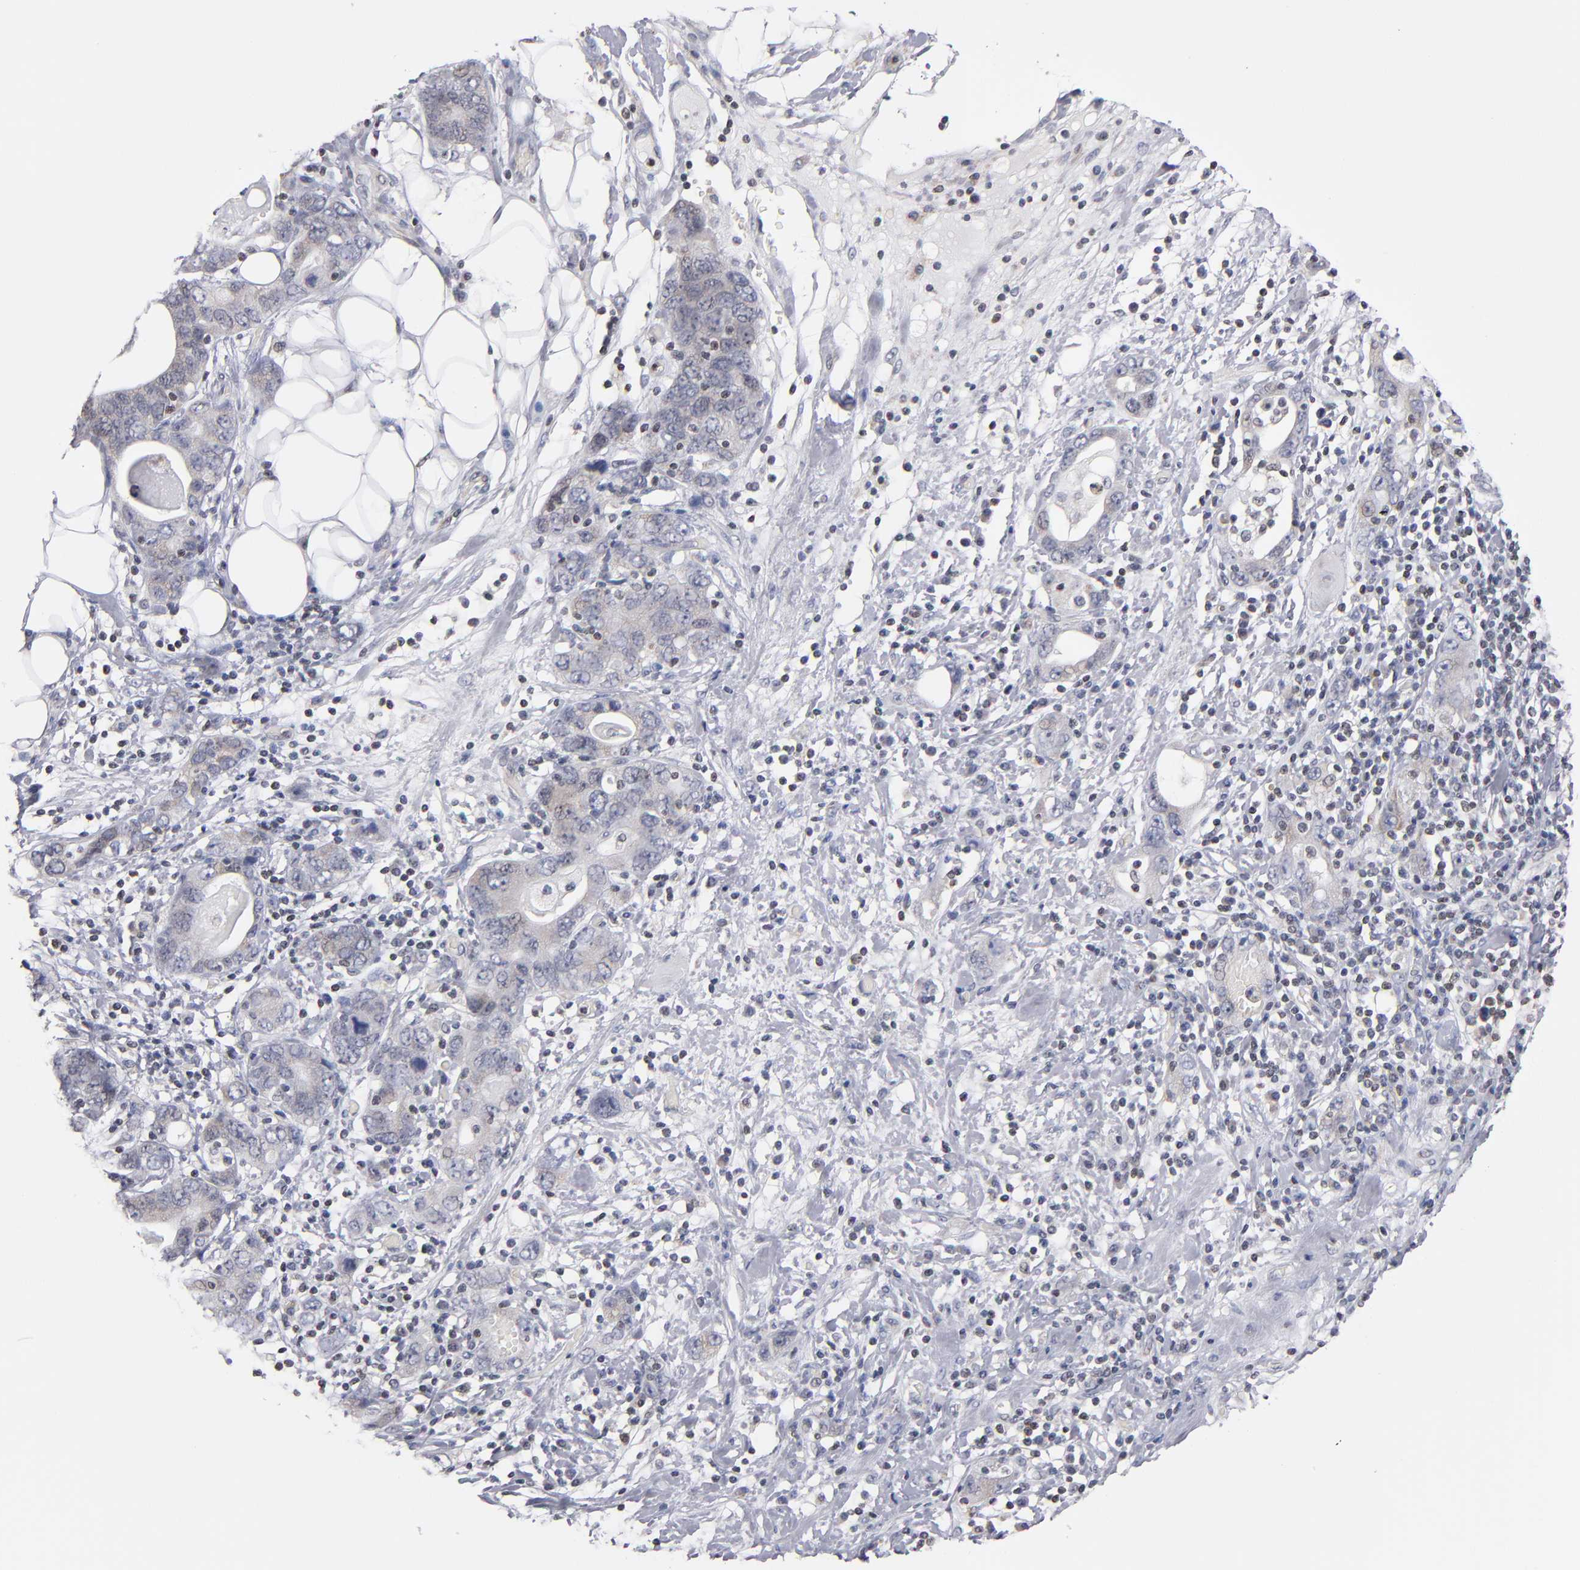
{"staining": {"intensity": "weak", "quantity": "<25%", "location": "cytoplasmic/membranous"}, "tissue": "stomach cancer", "cell_type": "Tumor cells", "image_type": "cancer", "snomed": [{"axis": "morphology", "description": "Adenocarcinoma, NOS"}, {"axis": "topography", "description": "Stomach, lower"}], "caption": "A photomicrograph of stomach adenocarcinoma stained for a protein demonstrates no brown staining in tumor cells.", "gene": "ODF2", "patient": {"sex": "female", "age": 93}}